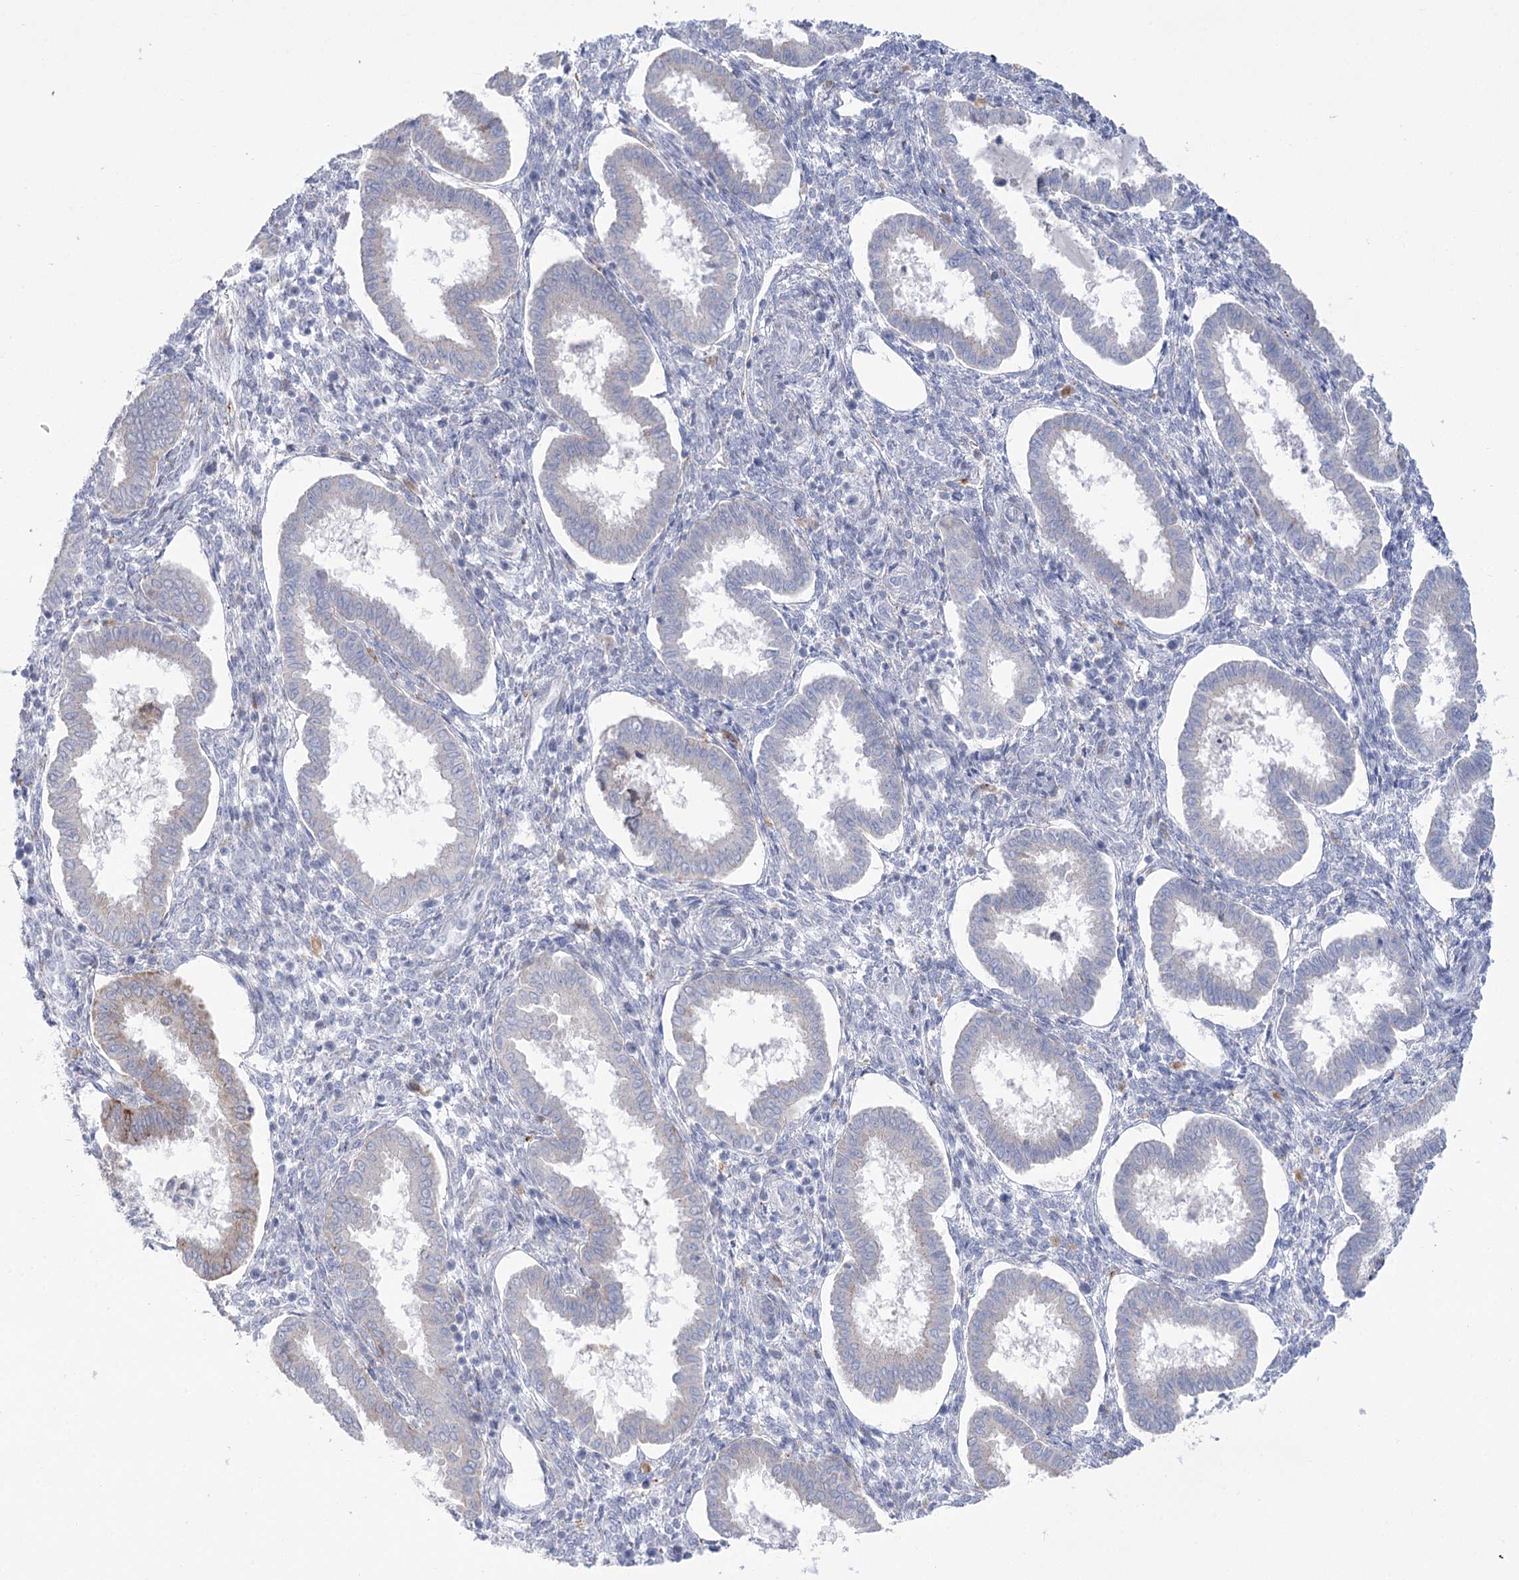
{"staining": {"intensity": "negative", "quantity": "none", "location": "none"}, "tissue": "endometrium", "cell_type": "Cells in endometrial stroma", "image_type": "normal", "snomed": [{"axis": "morphology", "description": "Normal tissue, NOS"}, {"axis": "topography", "description": "Endometrium"}], "caption": "Immunohistochemical staining of unremarkable human endometrium shows no significant staining in cells in endometrial stroma.", "gene": "SIAE", "patient": {"sex": "female", "age": 24}}